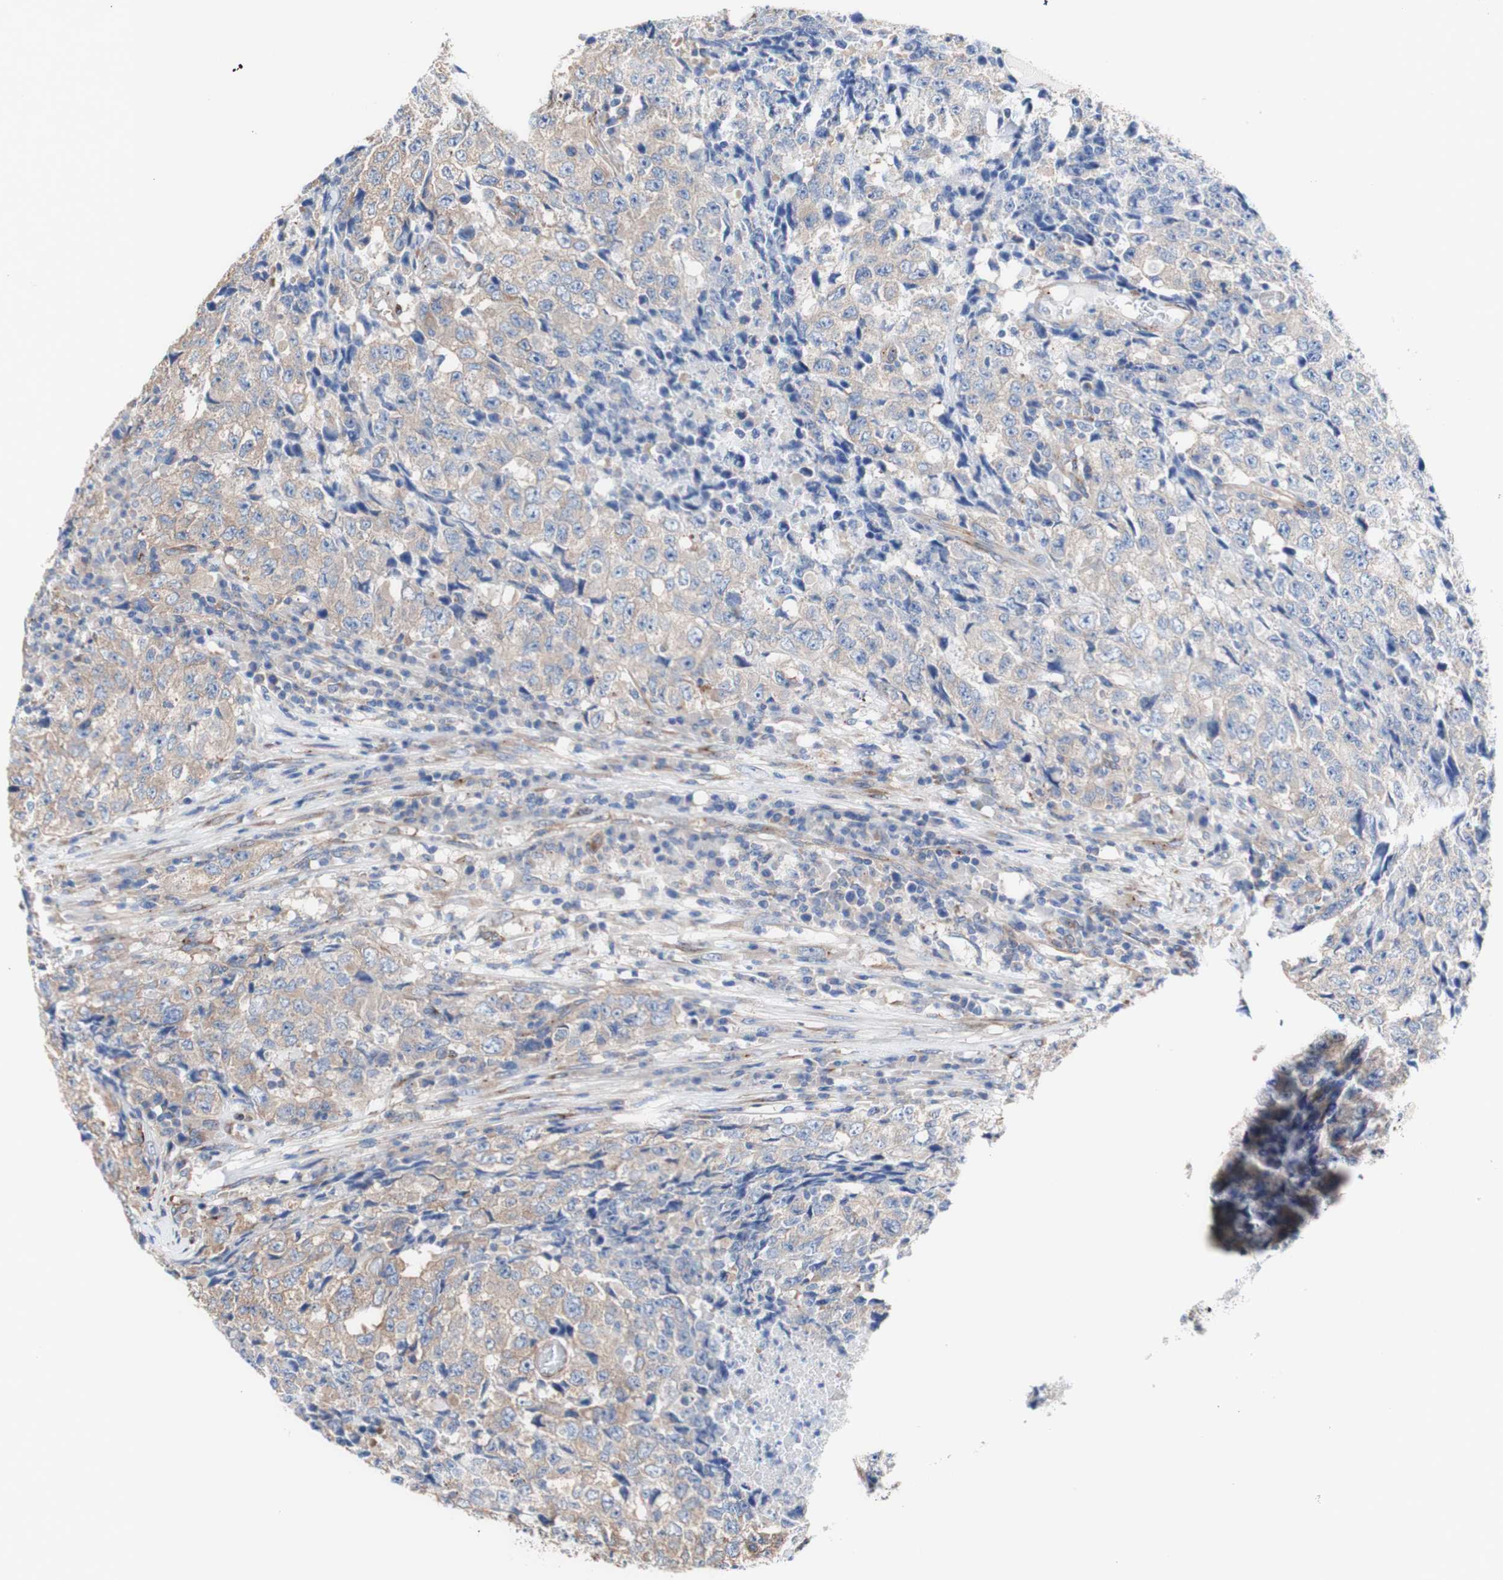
{"staining": {"intensity": "moderate", "quantity": "25%-75%", "location": "cytoplasmic/membranous"}, "tissue": "testis cancer", "cell_type": "Tumor cells", "image_type": "cancer", "snomed": [{"axis": "morphology", "description": "Necrosis, NOS"}, {"axis": "morphology", "description": "Carcinoma, Embryonal, NOS"}, {"axis": "topography", "description": "Testis"}], "caption": "This histopathology image displays IHC staining of testis cancer (embryonal carcinoma), with medium moderate cytoplasmic/membranous staining in approximately 25%-75% of tumor cells.", "gene": "LRIG3", "patient": {"sex": "male", "age": 19}}